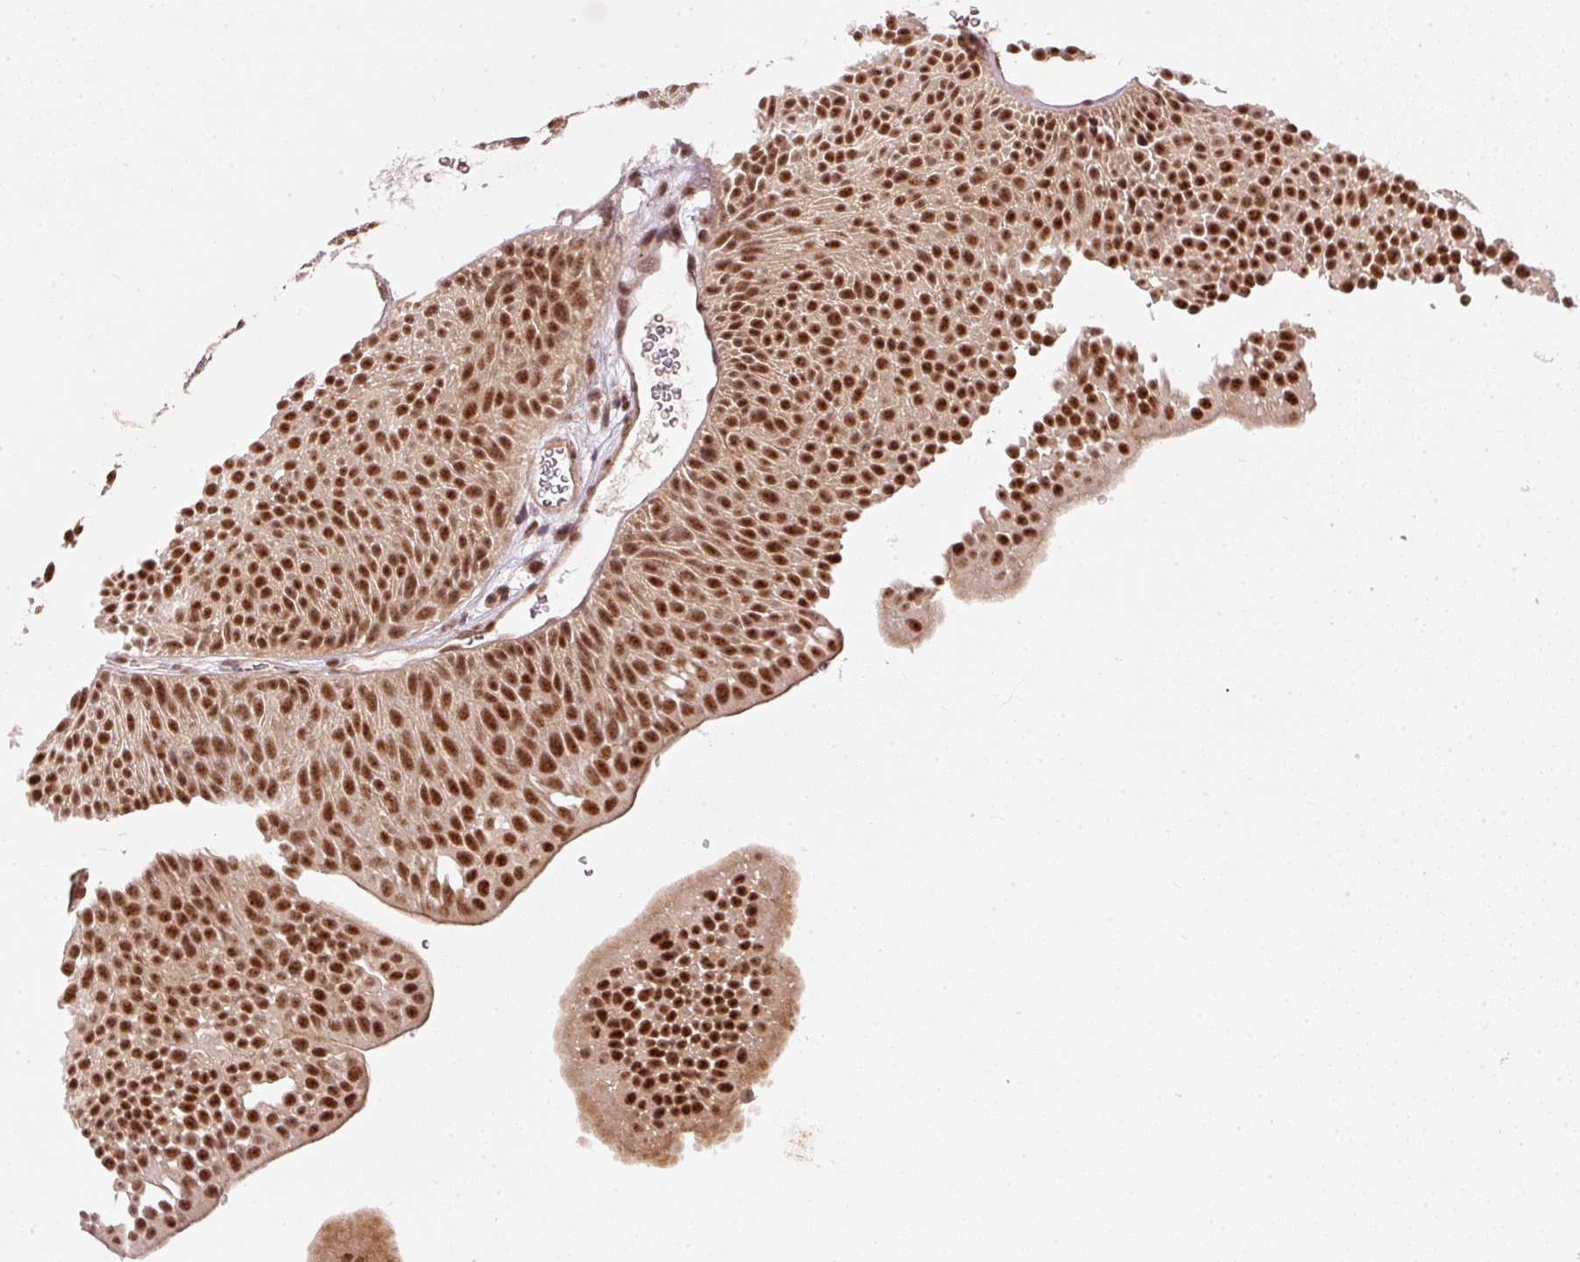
{"staining": {"intensity": "strong", "quantity": ">75%", "location": "nuclear"}, "tissue": "urothelial cancer", "cell_type": "Tumor cells", "image_type": "cancer", "snomed": [{"axis": "morphology", "description": "Urothelial carcinoma, NOS"}, {"axis": "topography", "description": "Urinary bladder"}], "caption": "Immunohistochemical staining of human urothelial cancer exhibits strong nuclear protein expression in approximately >75% of tumor cells.", "gene": "THOC6", "patient": {"sex": "male", "age": 67}}